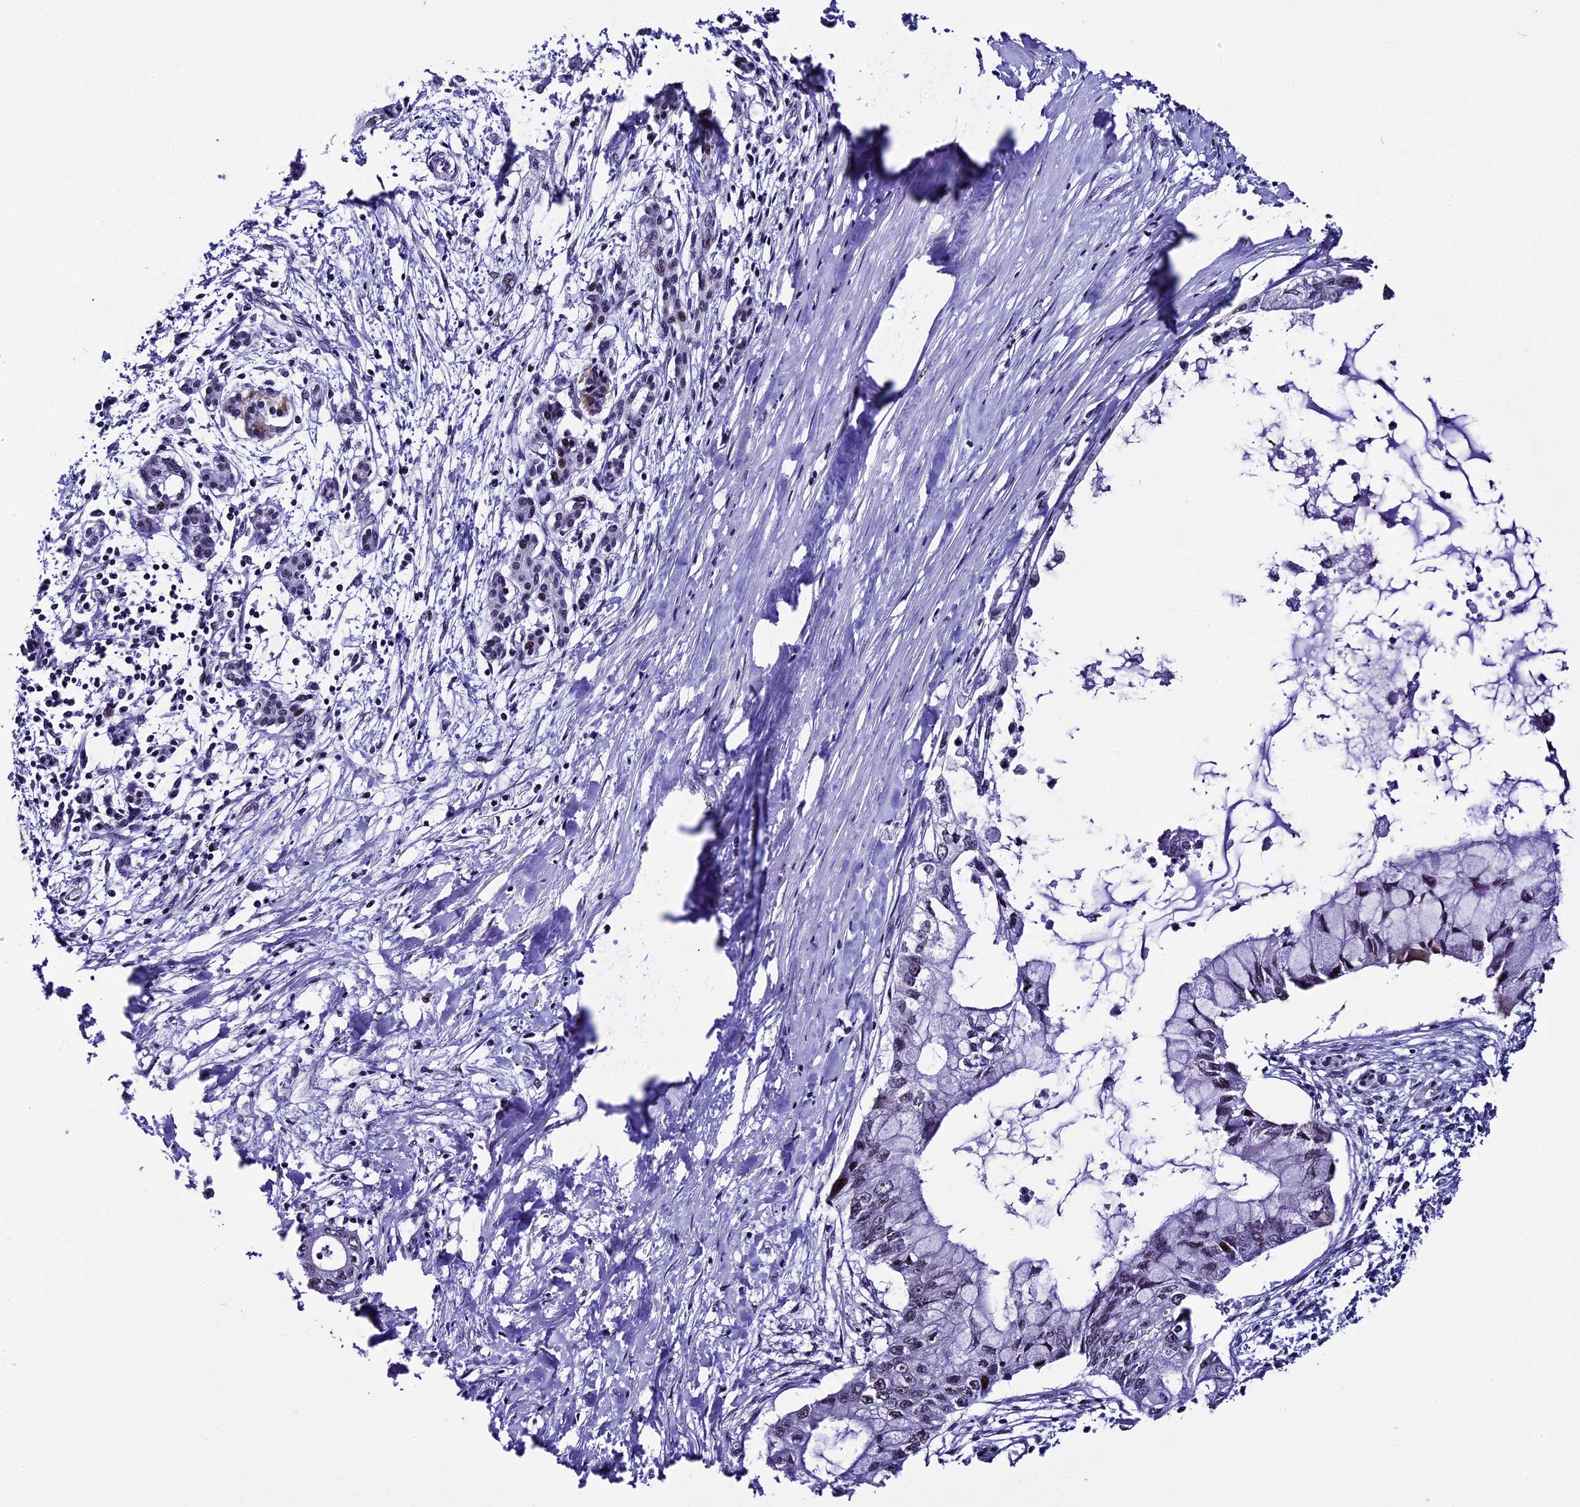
{"staining": {"intensity": "weak", "quantity": "25%-75%", "location": "nuclear"}, "tissue": "pancreatic cancer", "cell_type": "Tumor cells", "image_type": "cancer", "snomed": [{"axis": "morphology", "description": "Adenocarcinoma, NOS"}, {"axis": "topography", "description": "Pancreas"}], "caption": "Pancreatic cancer (adenocarcinoma) tissue reveals weak nuclear expression in approximately 25%-75% of tumor cells, visualized by immunohistochemistry.", "gene": "TCP11L2", "patient": {"sex": "male", "age": 48}}